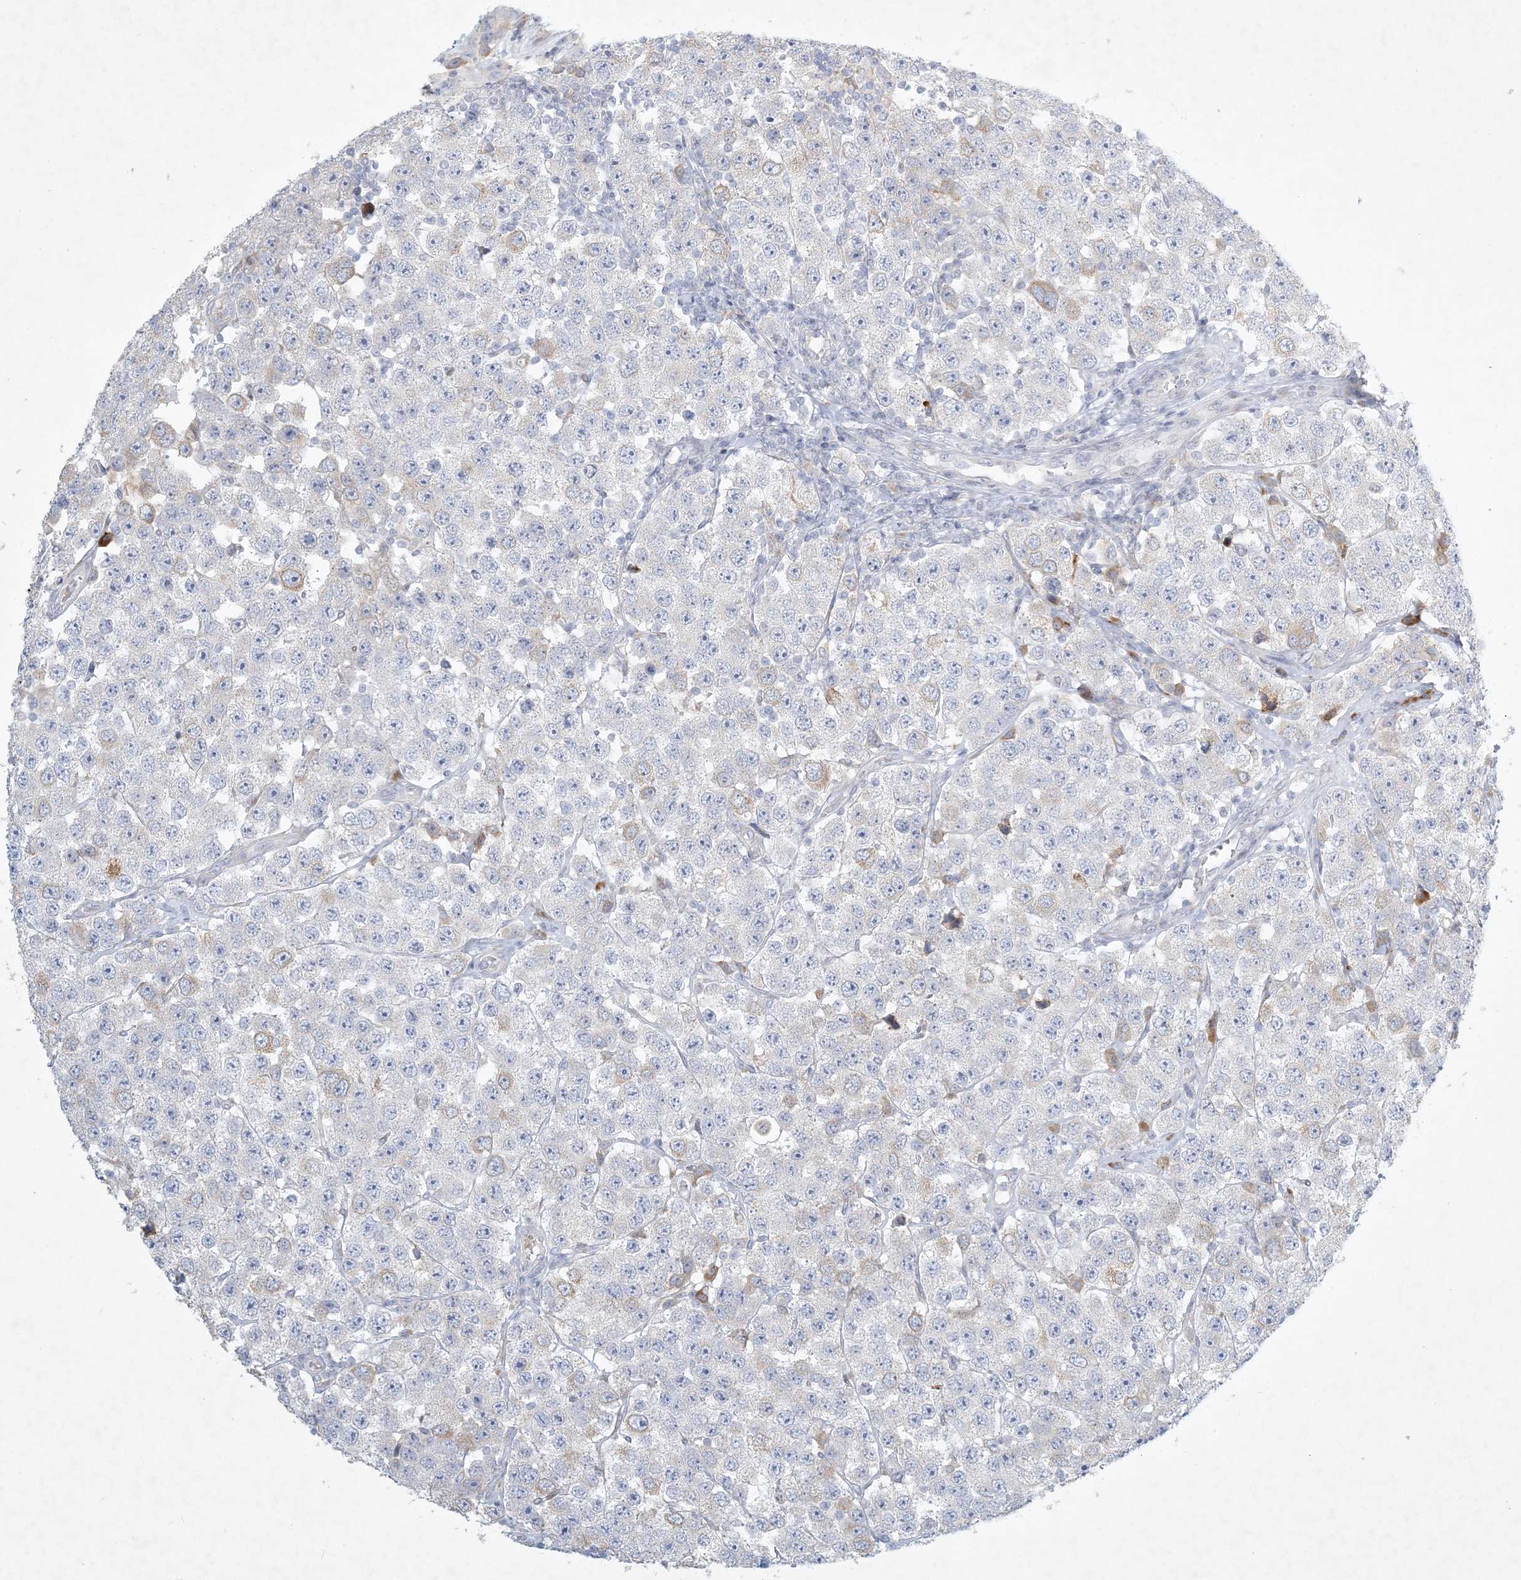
{"staining": {"intensity": "negative", "quantity": "none", "location": "none"}, "tissue": "testis cancer", "cell_type": "Tumor cells", "image_type": "cancer", "snomed": [{"axis": "morphology", "description": "Seminoma, NOS"}, {"axis": "topography", "description": "Testis"}], "caption": "High magnification brightfield microscopy of testis seminoma stained with DAB (brown) and counterstained with hematoxylin (blue): tumor cells show no significant positivity.", "gene": "ZNF385D", "patient": {"sex": "male", "age": 28}}